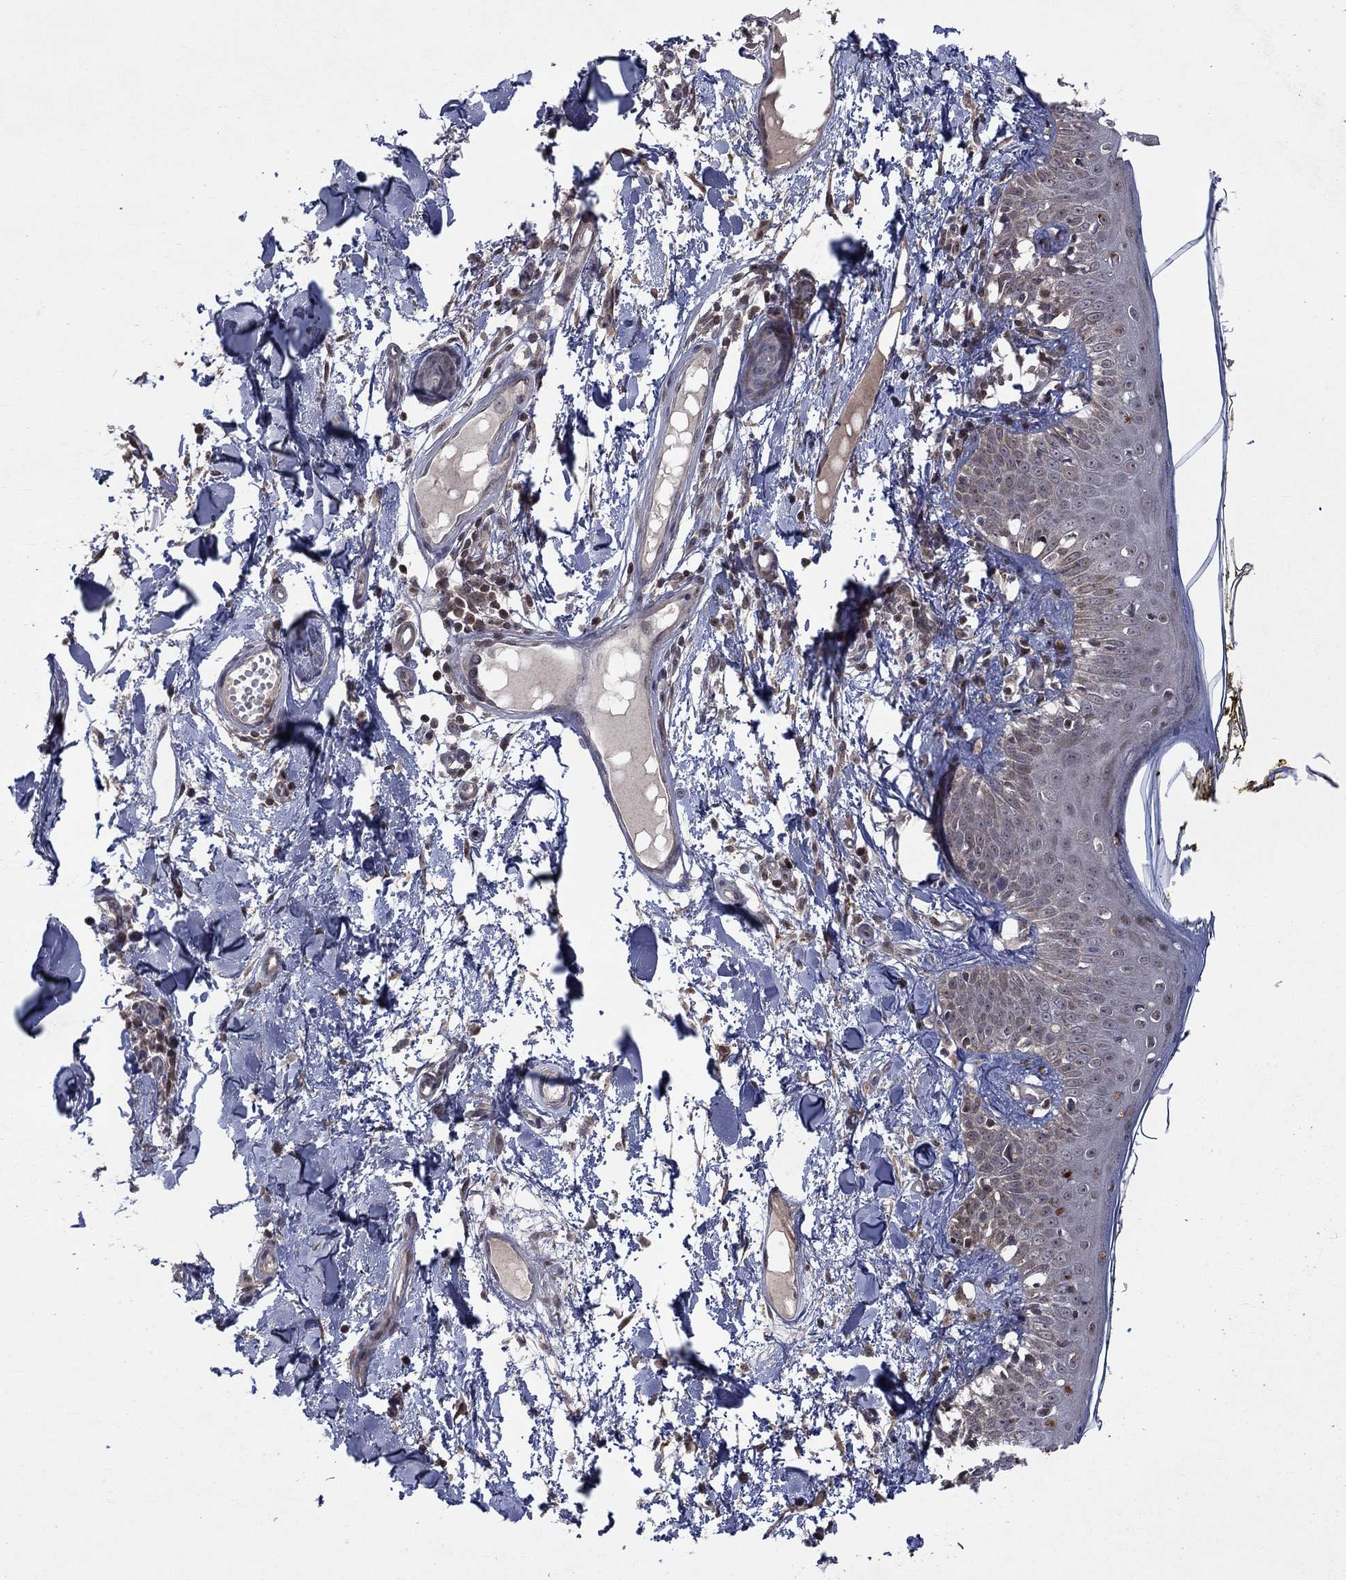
{"staining": {"intensity": "negative", "quantity": "none", "location": "none"}, "tissue": "skin", "cell_type": "Fibroblasts", "image_type": "normal", "snomed": [{"axis": "morphology", "description": "Normal tissue, NOS"}, {"axis": "topography", "description": "Skin"}], "caption": "Immunohistochemistry micrograph of unremarkable skin: human skin stained with DAB (3,3'-diaminobenzidine) displays no significant protein positivity in fibroblasts. (Brightfield microscopy of DAB immunohistochemistry (IHC) at high magnification).", "gene": "IAH1", "patient": {"sex": "male", "age": 76}}